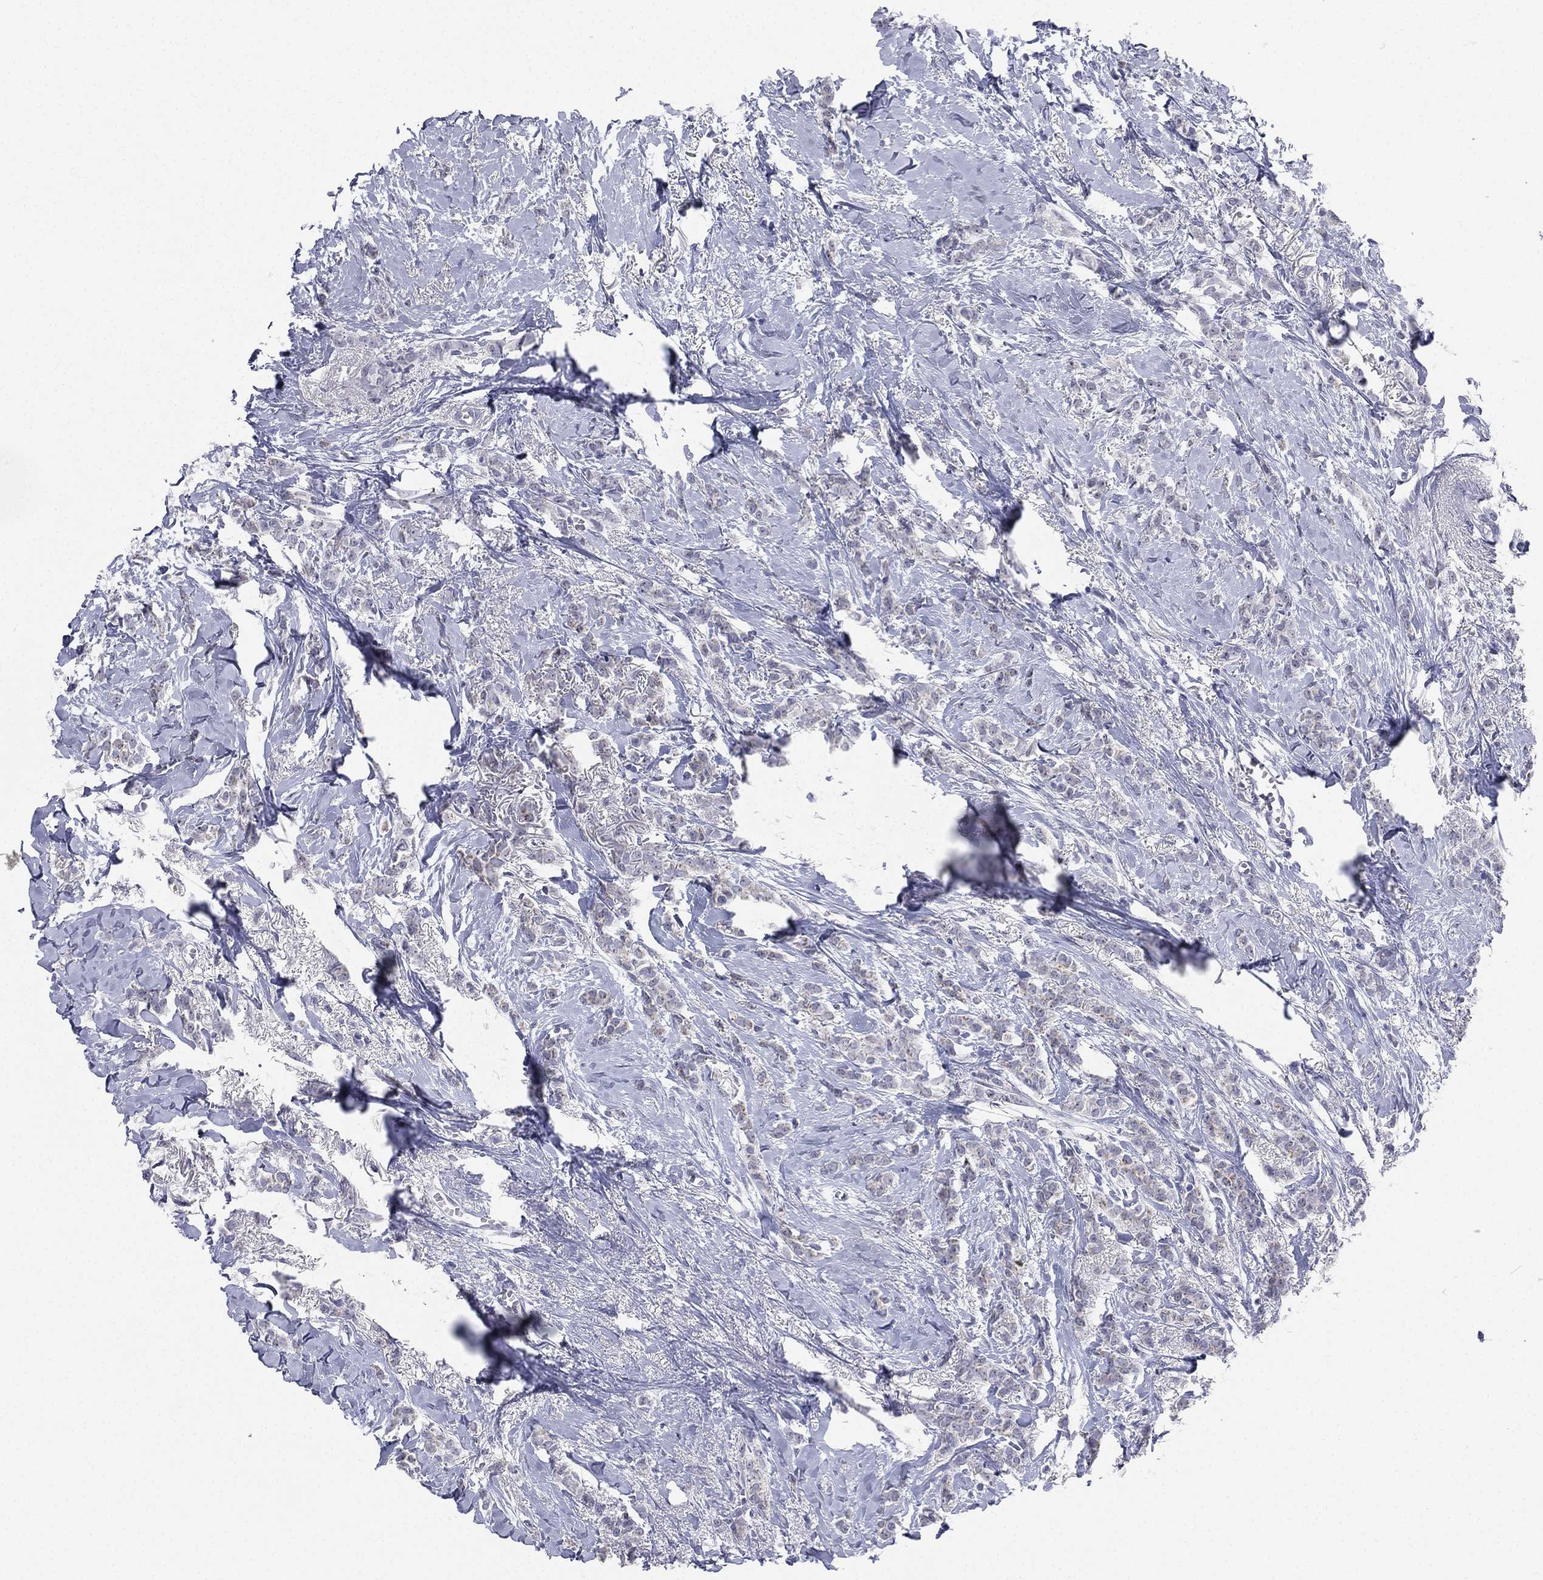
{"staining": {"intensity": "negative", "quantity": "none", "location": "none"}, "tissue": "breast cancer", "cell_type": "Tumor cells", "image_type": "cancer", "snomed": [{"axis": "morphology", "description": "Duct carcinoma"}, {"axis": "topography", "description": "Breast"}], "caption": "DAB immunohistochemical staining of human breast intraductal carcinoma demonstrates no significant positivity in tumor cells. (Stains: DAB (3,3'-diaminobenzidine) immunohistochemistry with hematoxylin counter stain, Microscopy: brightfield microscopy at high magnification).", "gene": "CD22", "patient": {"sex": "female", "age": 85}}